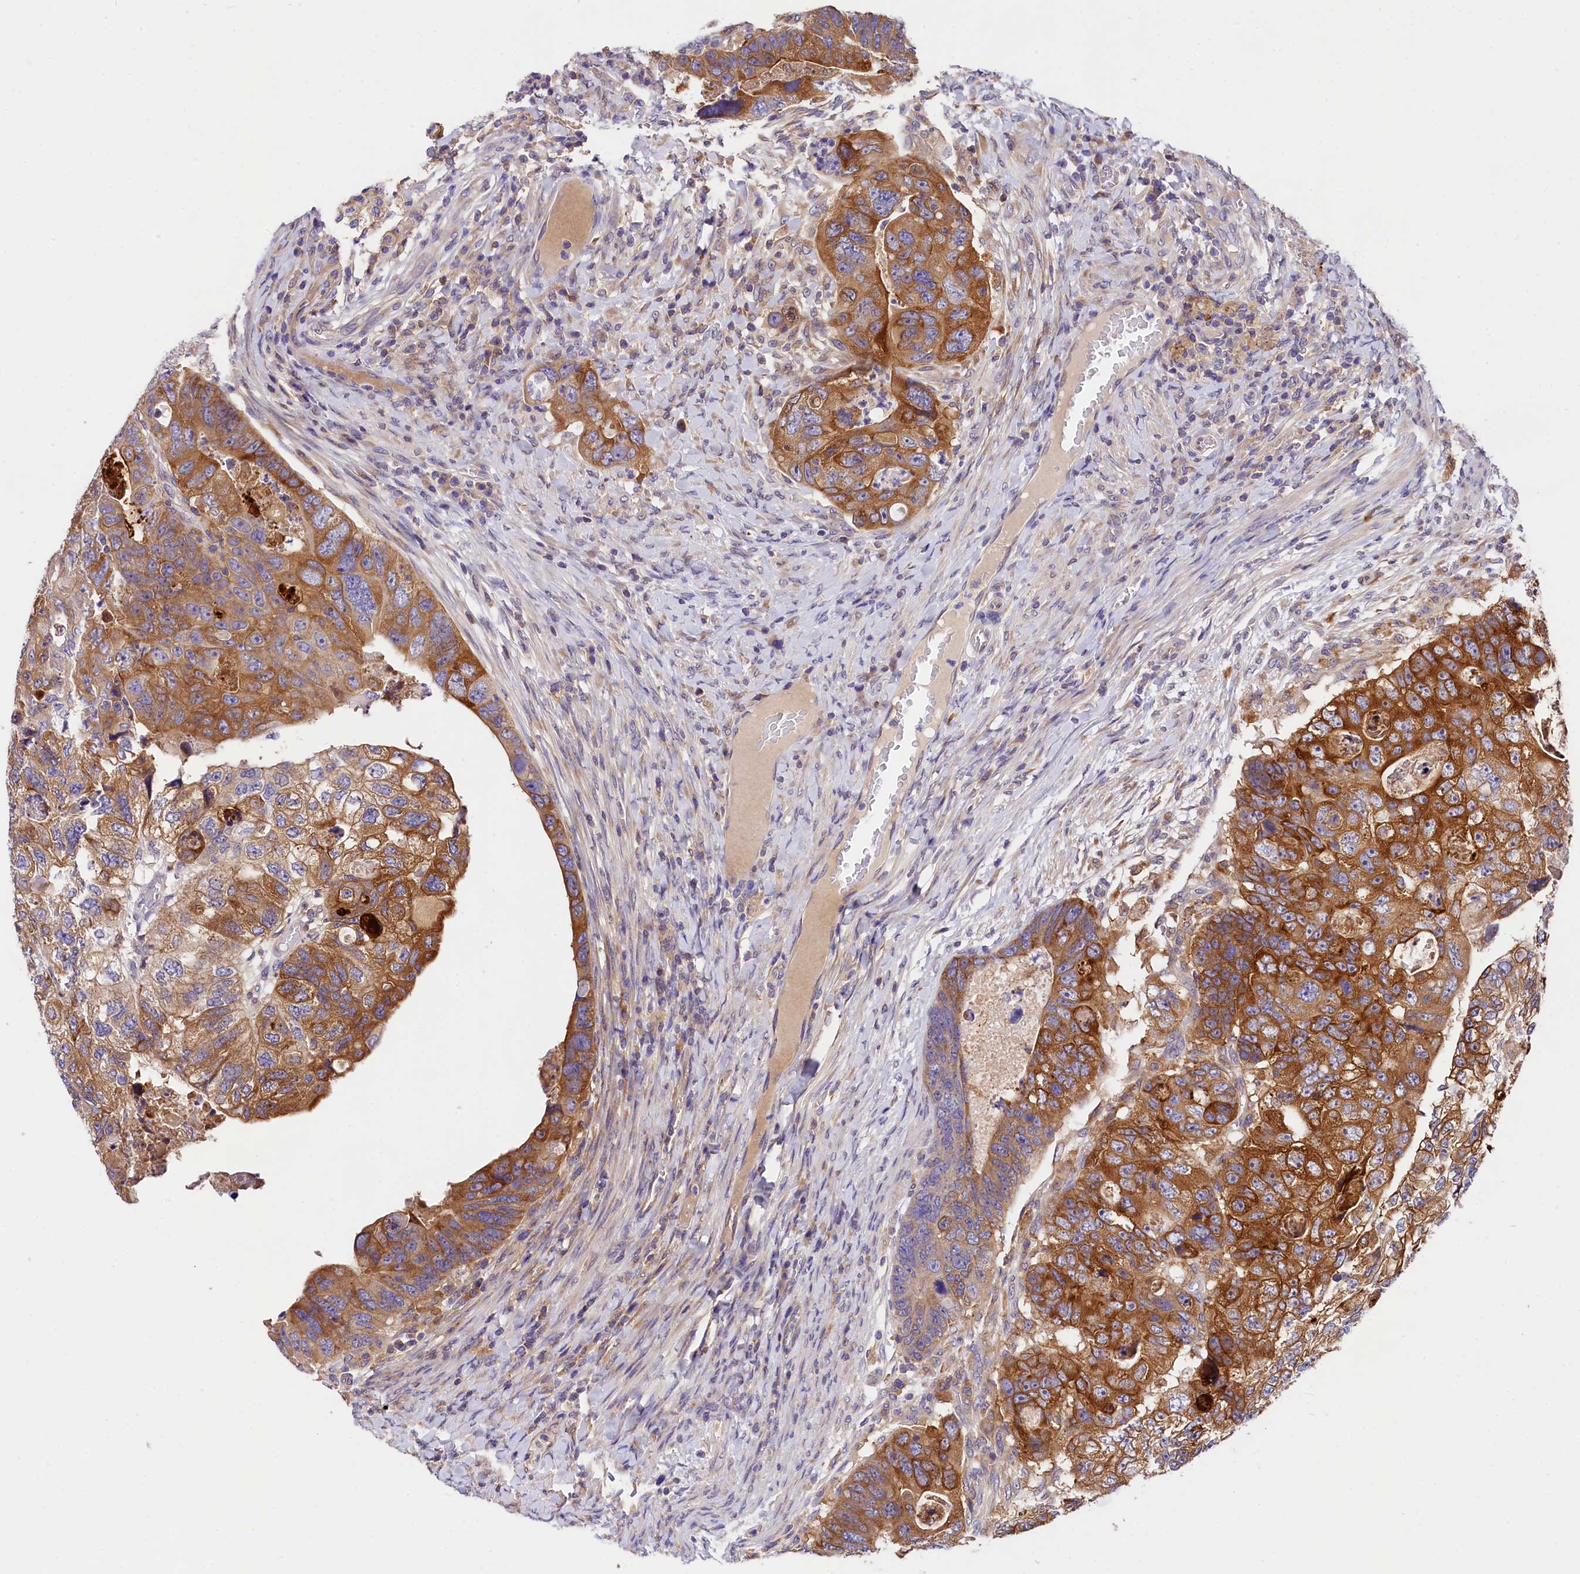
{"staining": {"intensity": "moderate", "quantity": ">75%", "location": "cytoplasmic/membranous"}, "tissue": "colorectal cancer", "cell_type": "Tumor cells", "image_type": "cancer", "snomed": [{"axis": "morphology", "description": "Adenocarcinoma, NOS"}, {"axis": "topography", "description": "Rectum"}], "caption": "This image reveals immunohistochemistry staining of human colorectal adenocarcinoma, with medium moderate cytoplasmic/membranous positivity in approximately >75% of tumor cells.", "gene": "OAS3", "patient": {"sex": "male", "age": 59}}